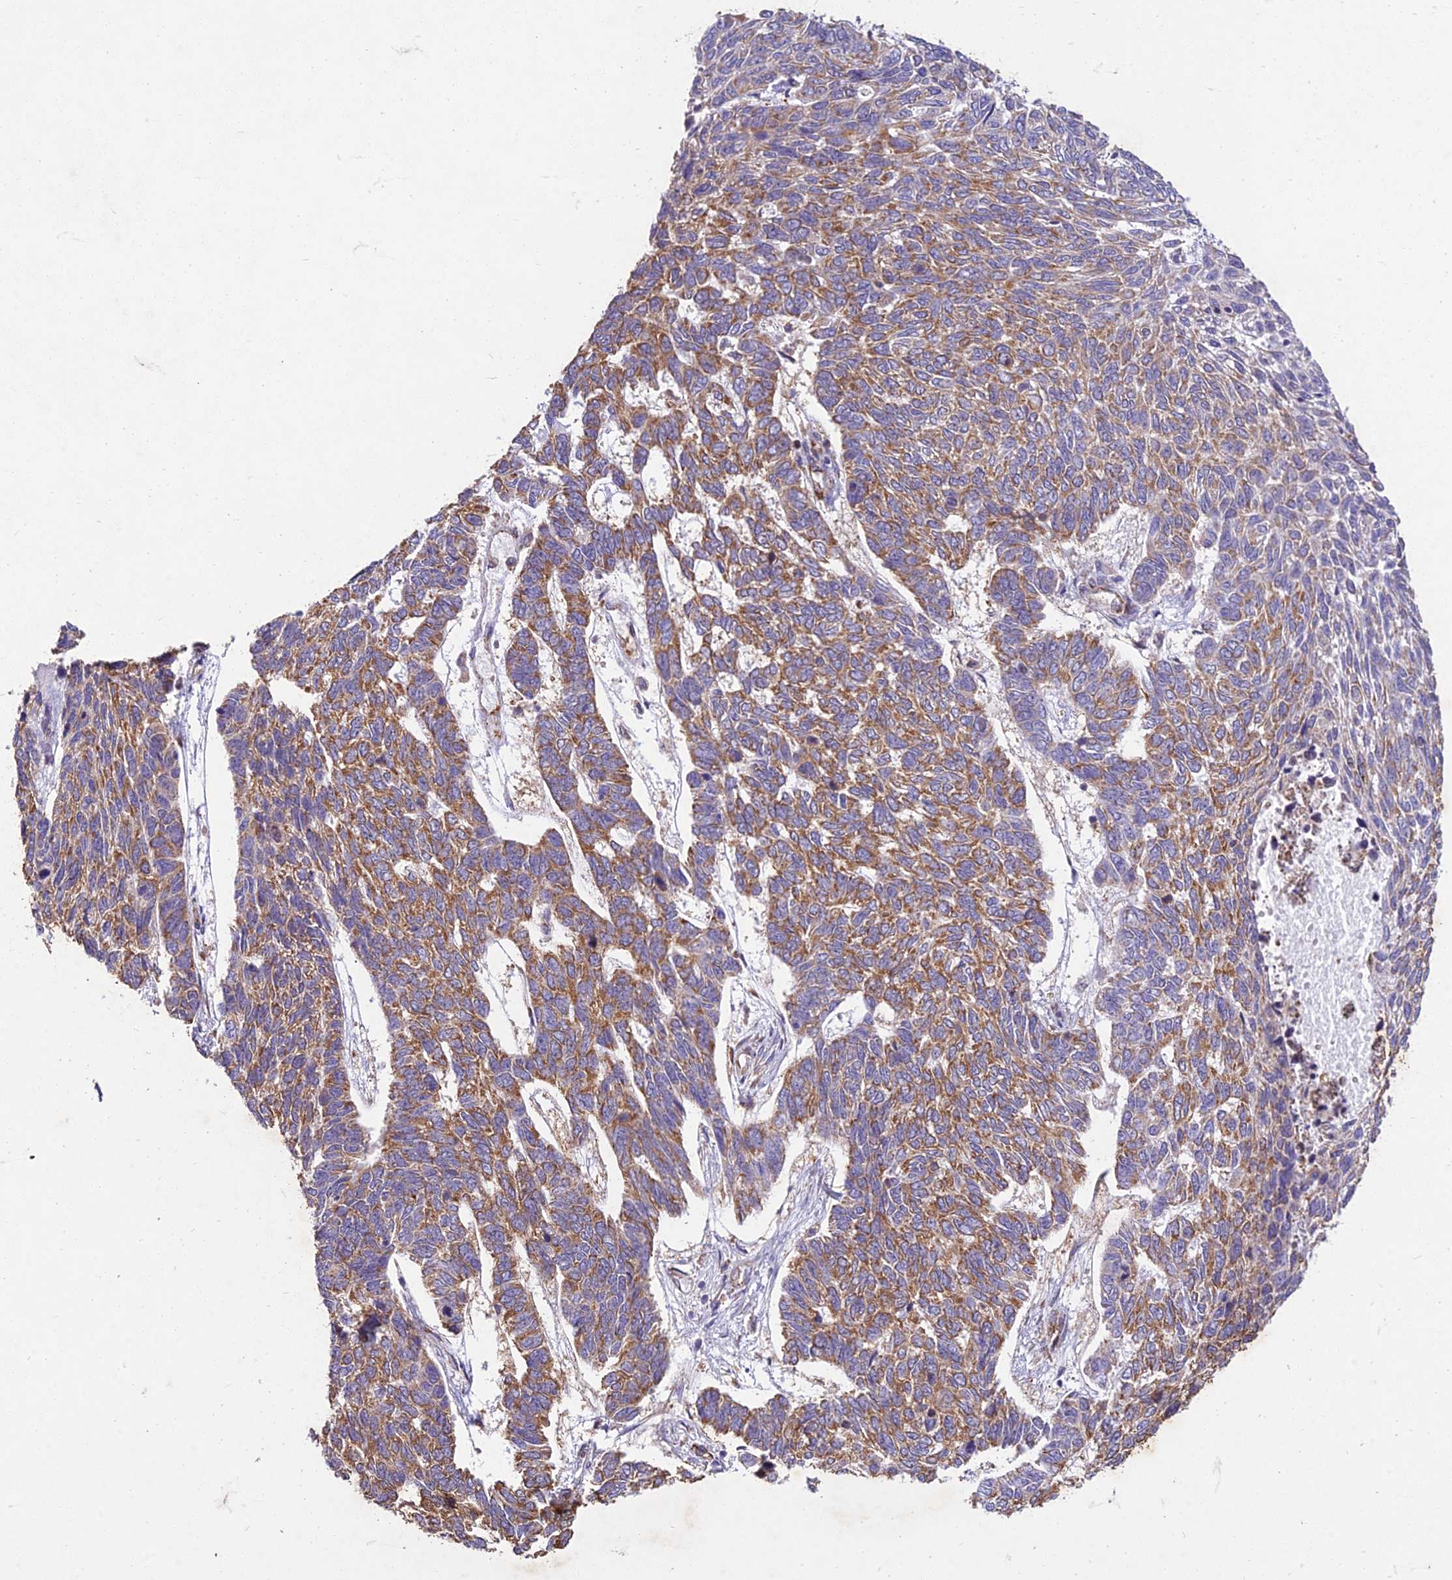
{"staining": {"intensity": "moderate", "quantity": "25%-75%", "location": "cytoplasmic/membranous"}, "tissue": "skin cancer", "cell_type": "Tumor cells", "image_type": "cancer", "snomed": [{"axis": "morphology", "description": "Basal cell carcinoma"}, {"axis": "topography", "description": "Skin"}], "caption": "Human skin cancer stained for a protein (brown) exhibits moderate cytoplasmic/membranous positive positivity in about 25%-75% of tumor cells.", "gene": "NXNL2", "patient": {"sex": "female", "age": 65}}